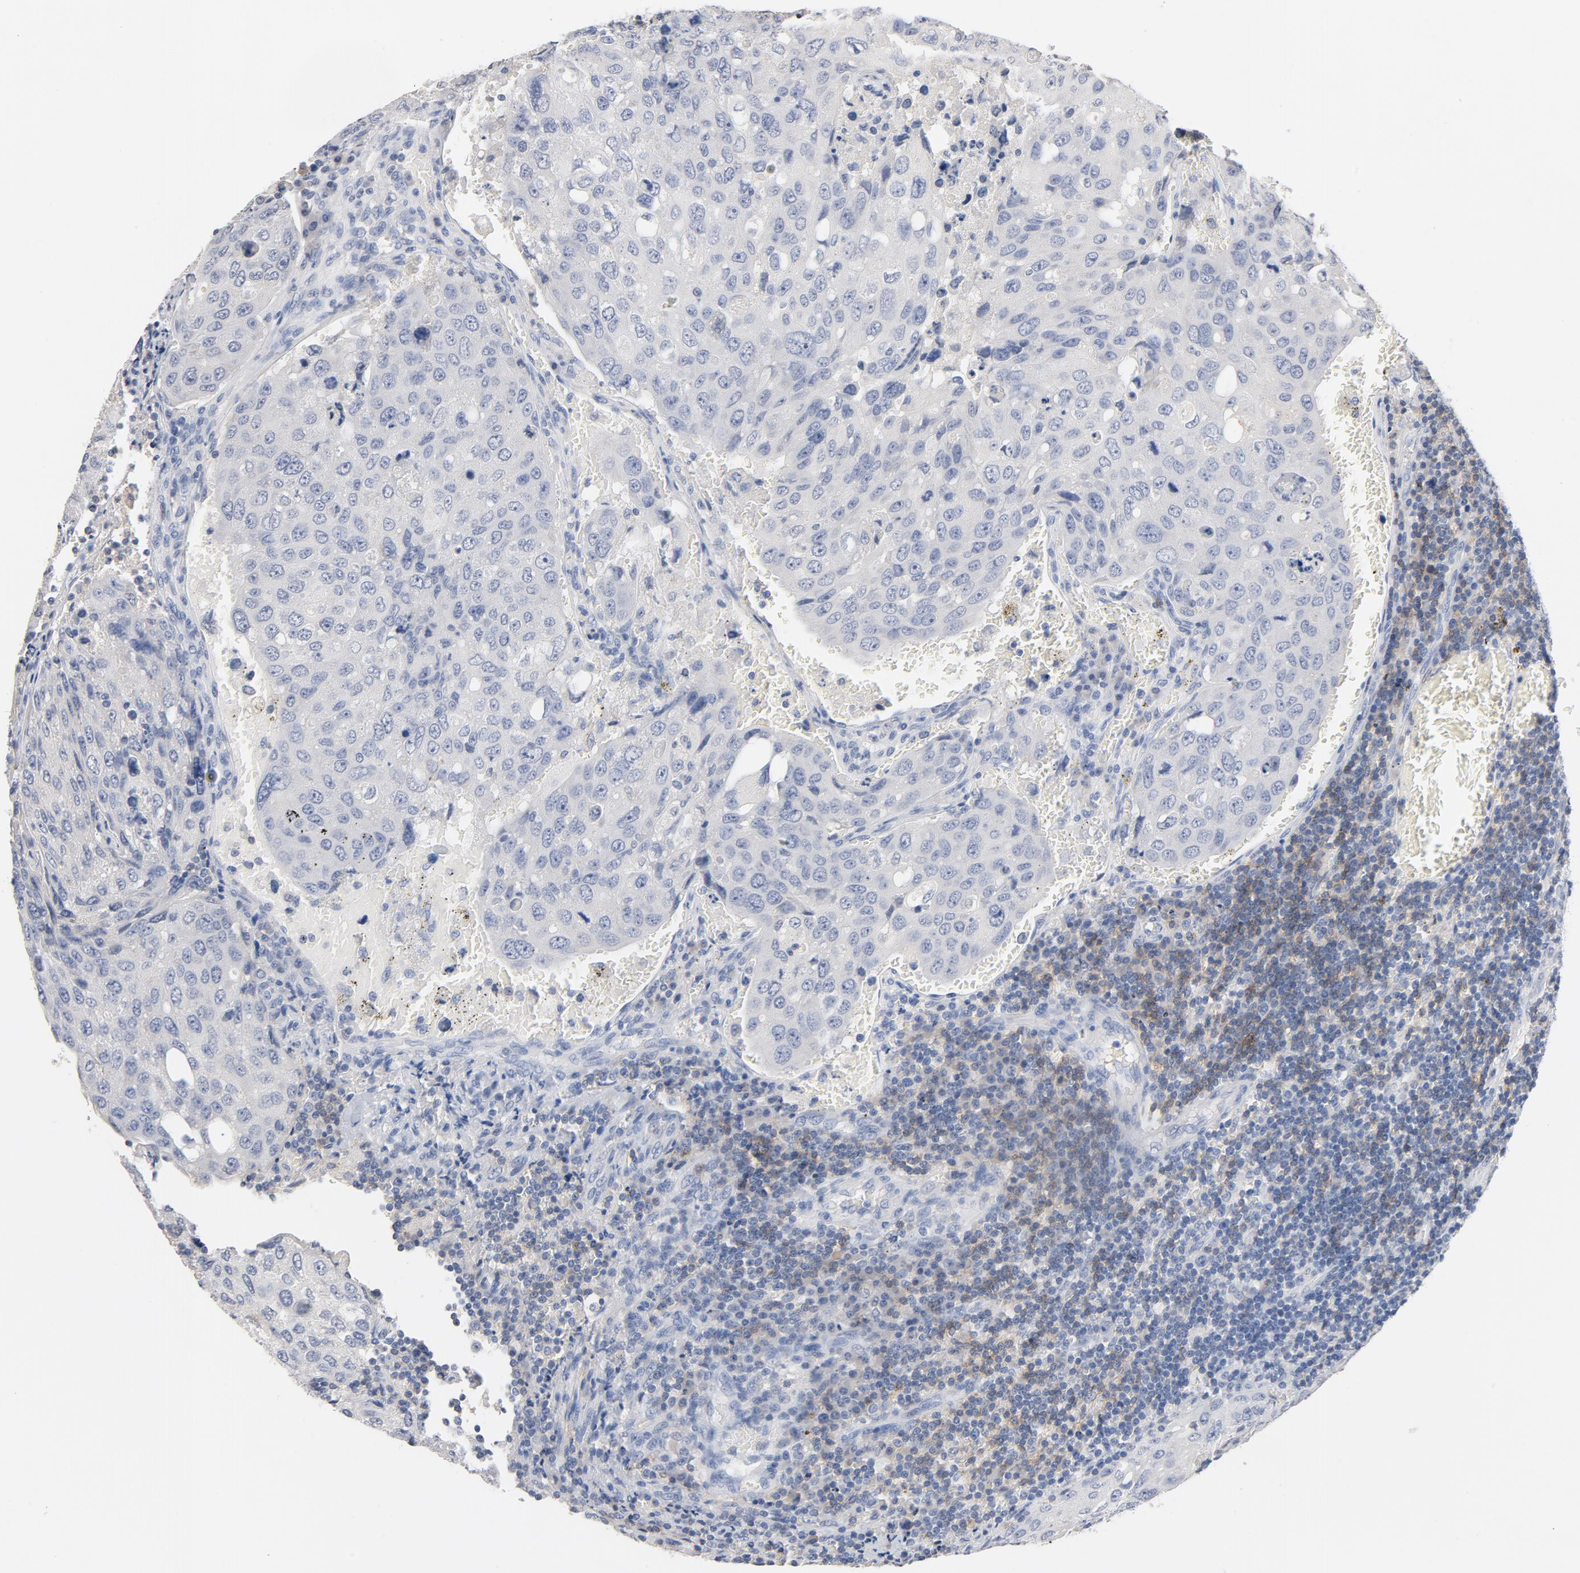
{"staining": {"intensity": "negative", "quantity": "none", "location": "none"}, "tissue": "urothelial cancer", "cell_type": "Tumor cells", "image_type": "cancer", "snomed": [{"axis": "morphology", "description": "Urothelial carcinoma, High grade"}, {"axis": "topography", "description": "Lymph node"}, {"axis": "topography", "description": "Urinary bladder"}], "caption": "The image displays no staining of tumor cells in urothelial cancer. The staining is performed using DAB brown chromogen with nuclei counter-stained in using hematoxylin.", "gene": "ZCCHC13", "patient": {"sex": "male", "age": 51}}